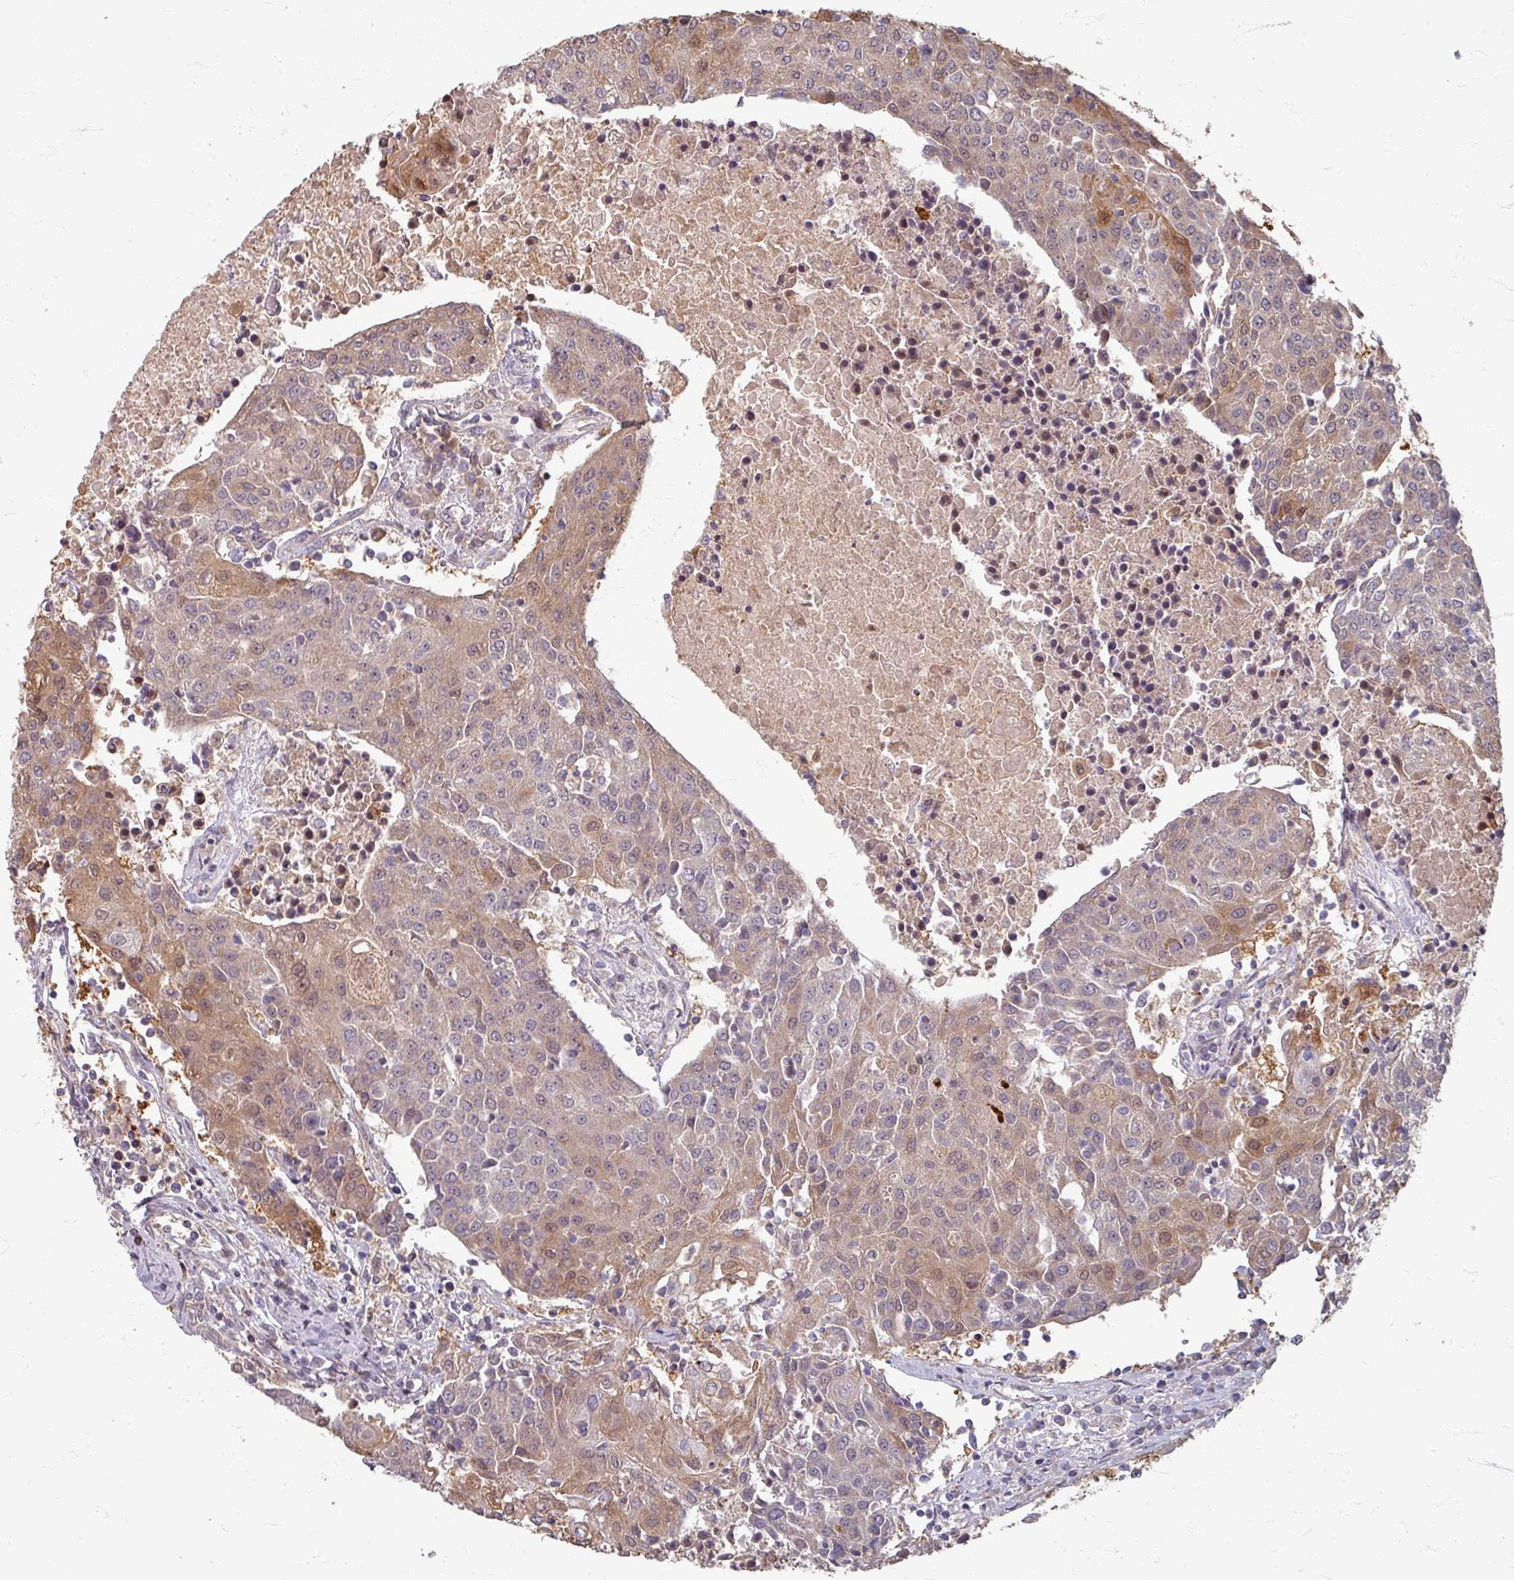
{"staining": {"intensity": "moderate", "quantity": "25%-75%", "location": "cytoplasmic/membranous"}, "tissue": "urothelial cancer", "cell_type": "Tumor cells", "image_type": "cancer", "snomed": [{"axis": "morphology", "description": "Urothelial carcinoma, High grade"}, {"axis": "topography", "description": "Urinary bladder"}], "caption": "Protein staining of high-grade urothelial carcinoma tissue reveals moderate cytoplasmic/membranous positivity in about 25%-75% of tumor cells.", "gene": "STAM", "patient": {"sex": "female", "age": 85}}